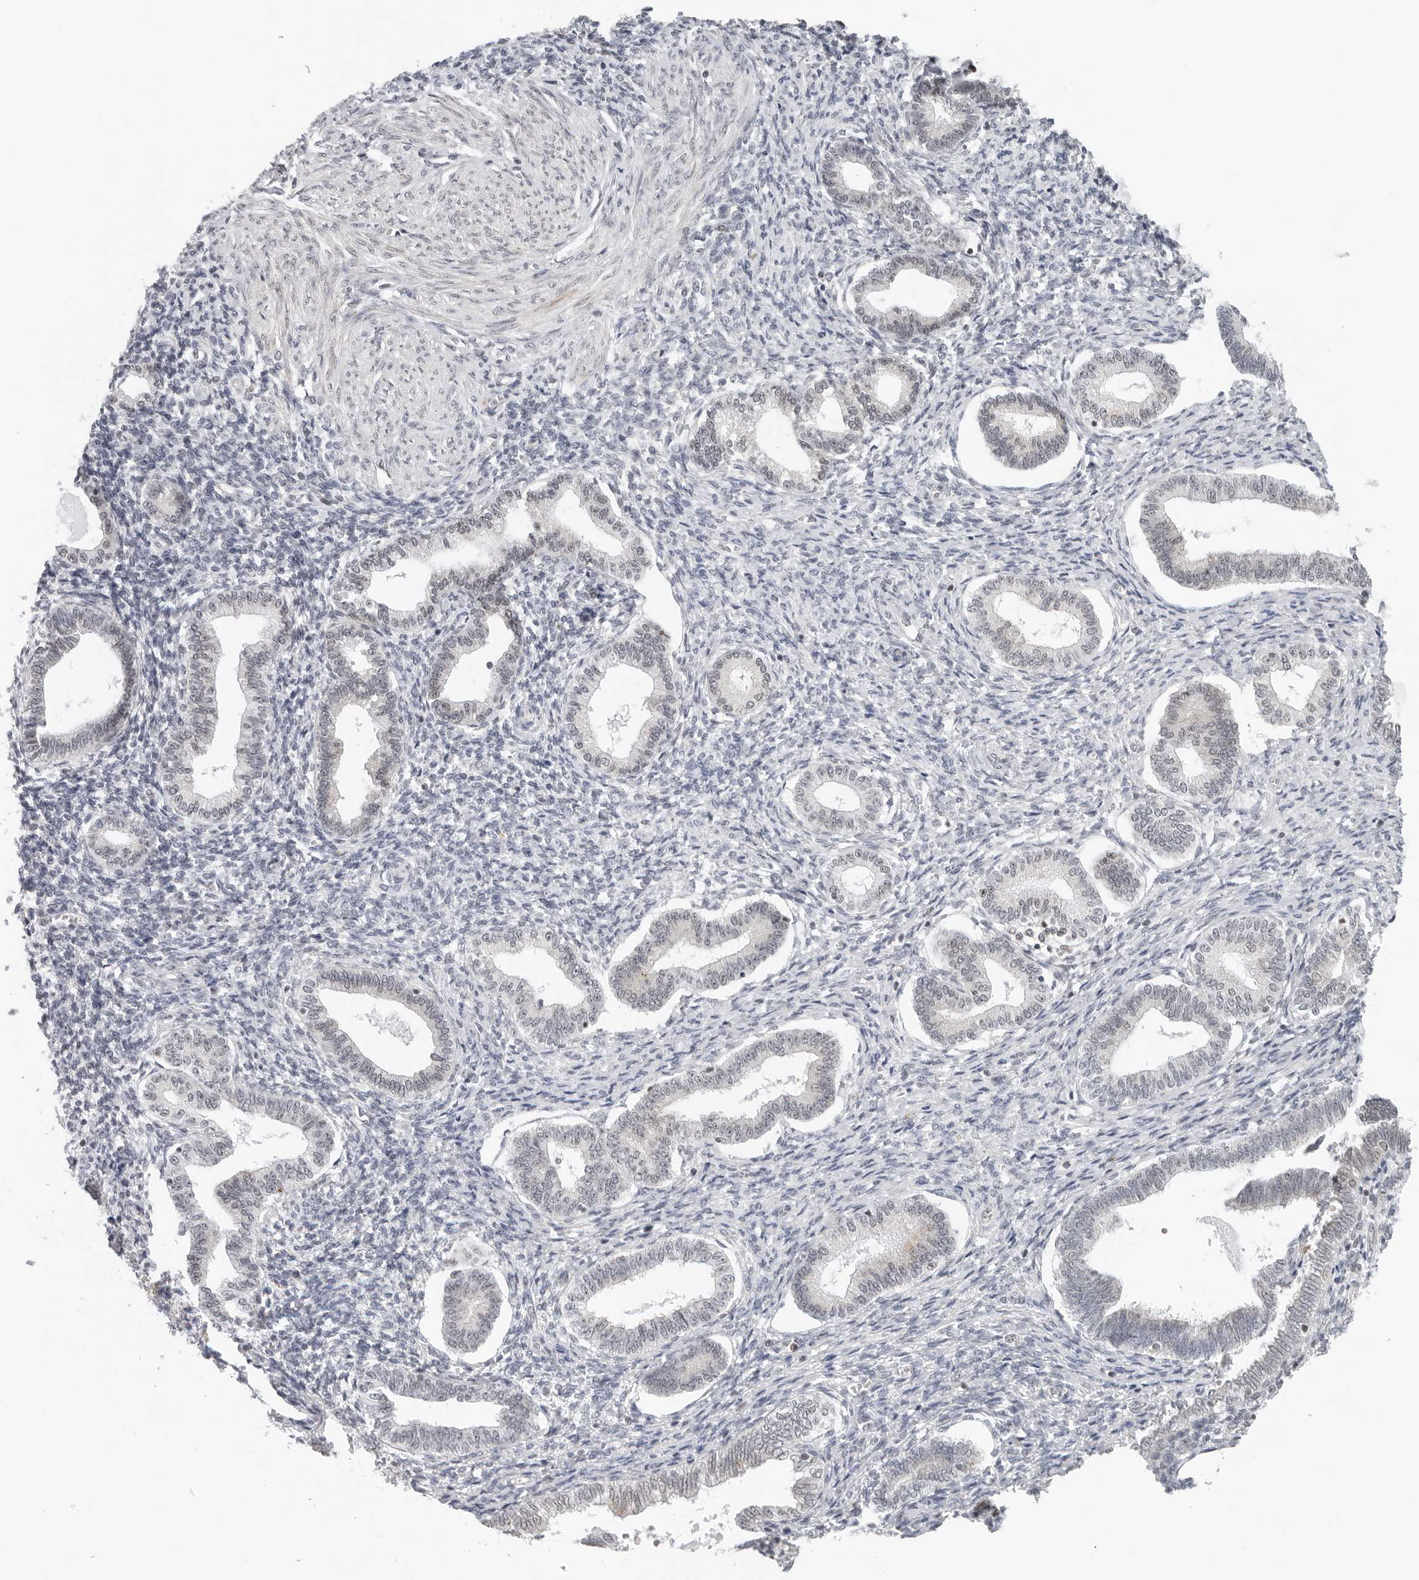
{"staining": {"intensity": "negative", "quantity": "none", "location": "none"}, "tissue": "endometrium", "cell_type": "Cells in endometrial stroma", "image_type": "normal", "snomed": [{"axis": "morphology", "description": "Normal tissue, NOS"}, {"axis": "topography", "description": "Endometrium"}], "caption": "High power microscopy image of an immunohistochemistry image of benign endometrium, revealing no significant staining in cells in endometrial stroma. (DAB immunohistochemistry visualized using brightfield microscopy, high magnification).", "gene": "TOX4", "patient": {"sex": "female", "age": 77}}